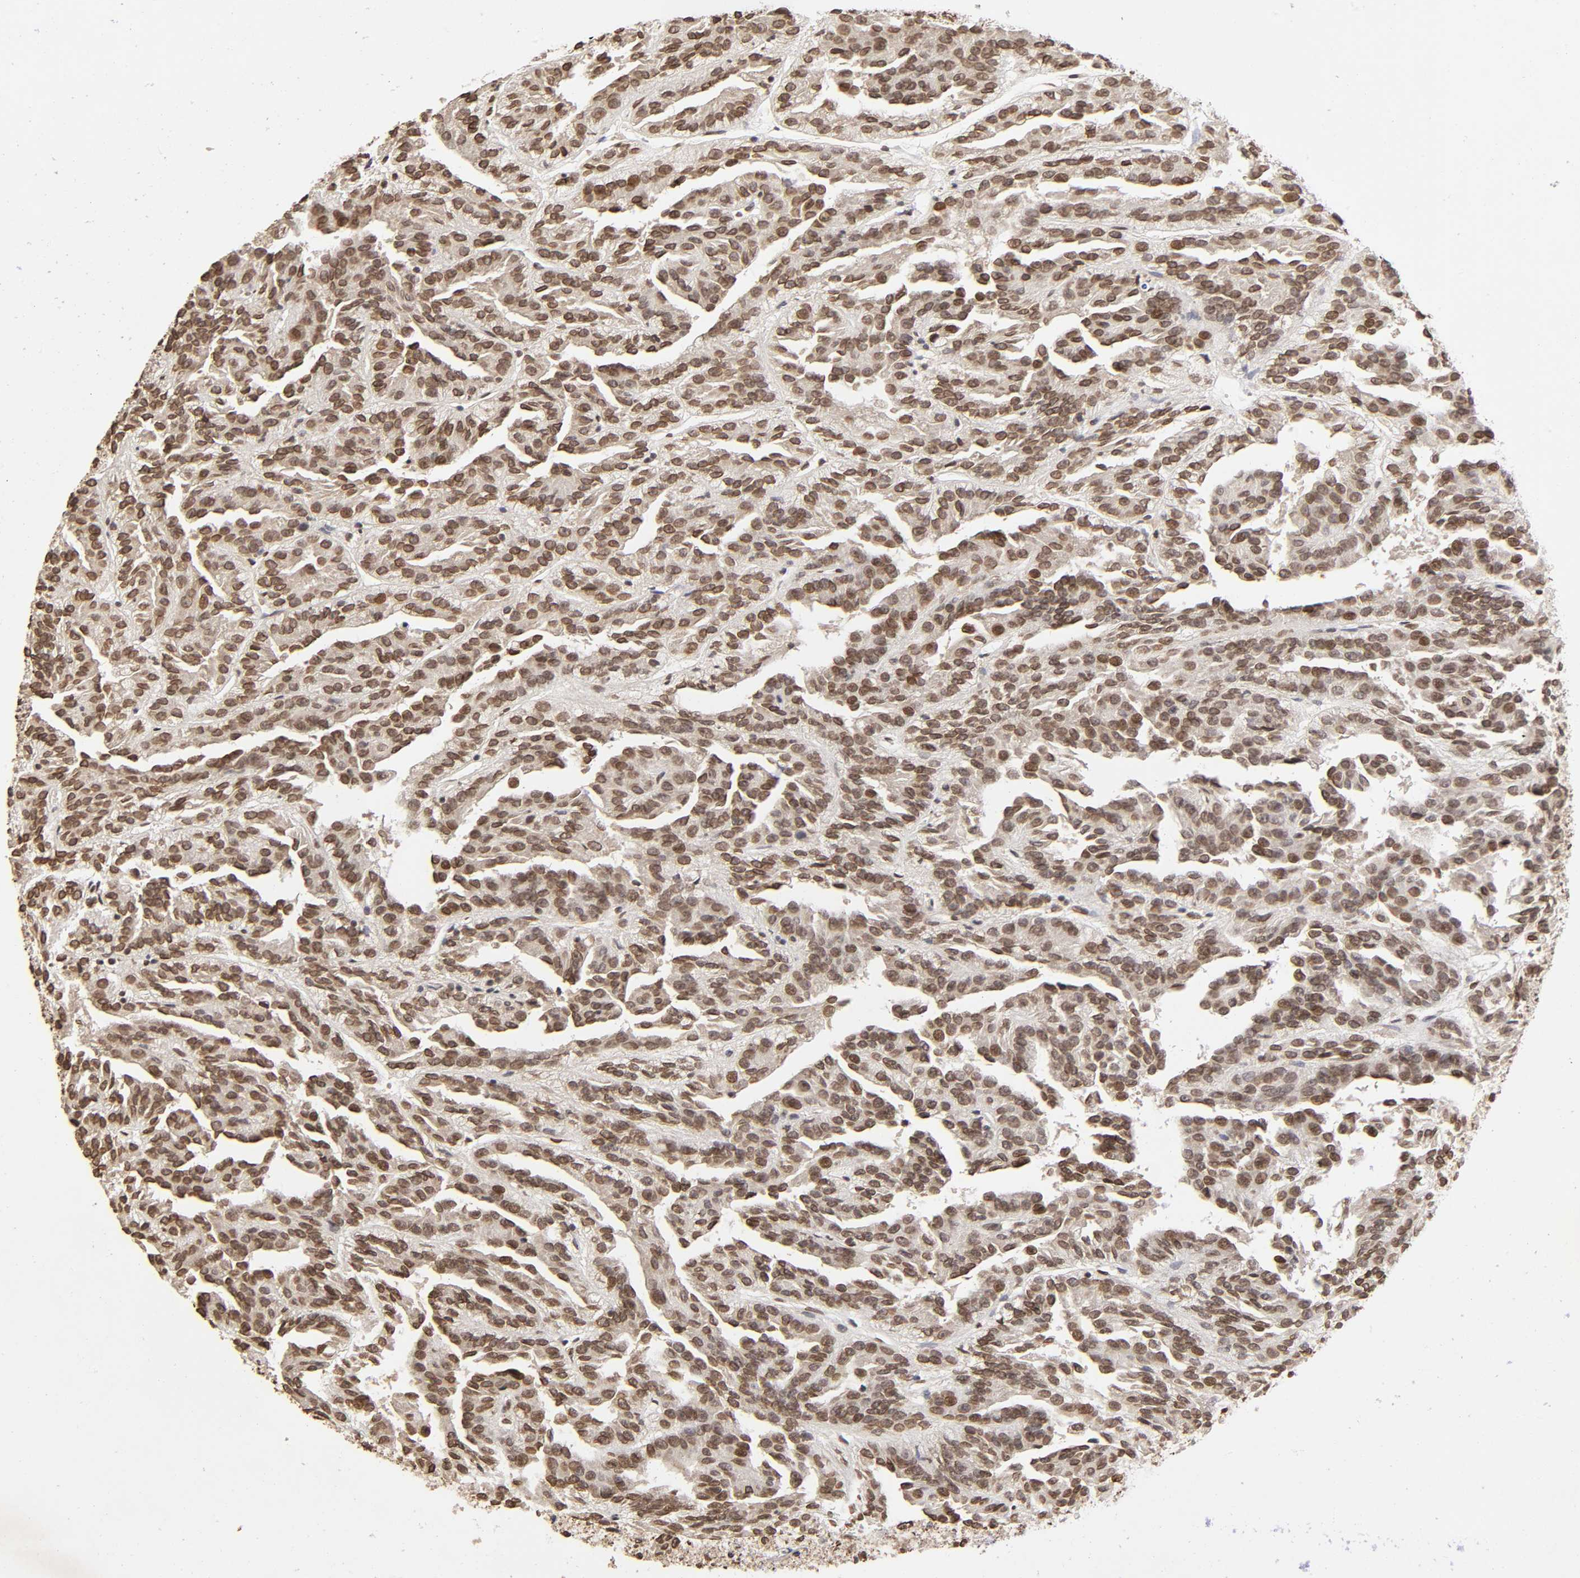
{"staining": {"intensity": "weak", "quantity": ">75%", "location": "nuclear"}, "tissue": "renal cancer", "cell_type": "Tumor cells", "image_type": "cancer", "snomed": [{"axis": "morphology", "description": "Adenocarcinoma, NOS"}, {"axis": "topography", "description": "Kidney"}], "caption": "The immunohistochemical stain shows weak nuclear expression in tumor cells of renal cancer tissue.", "gene": "MLLT6", "patient": {"sex": "male", "age": 46}}